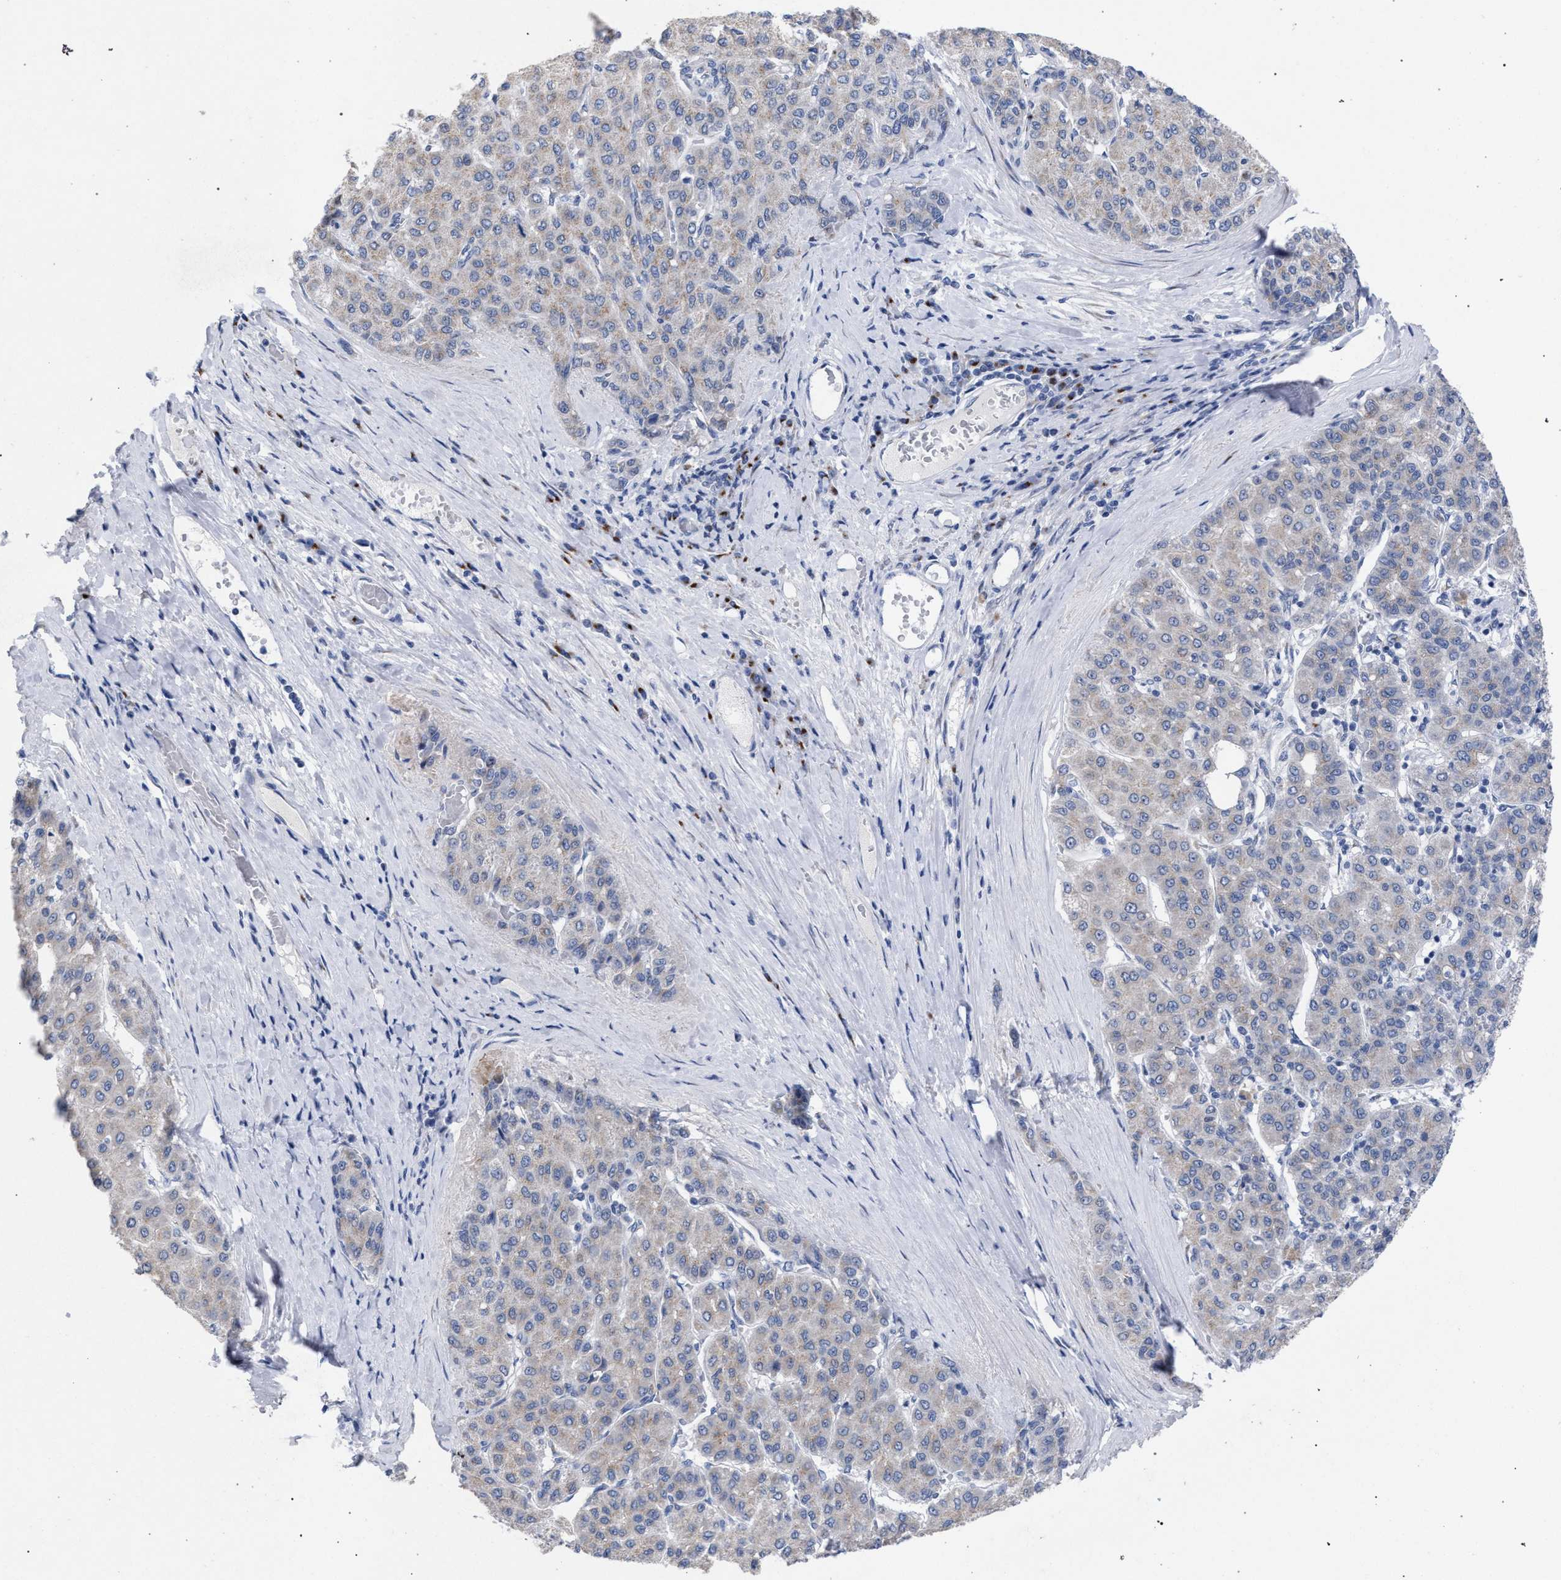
{"staining": {"intensity": "negative", "quantity": "none", "location": "none"}, "tissue": "liver cancer", "cell_type": "Tumor cells", "image_type": "cancer", "snomed": [{"axis": "morphology", "description": "Carcinoma, Hepatocellular, NOS"}, {"axis": "topography", "description": "Liver"}], "caption": "An image of liver hepatocellular carcinoma stained for a protein exhibits no brown staining in tumor cells. (DAB immunohistochemistry visualized using brightfield microscopy, high magnification).", "gene": "GOLGA2", "patient": {"sex": "male", "age": 65}}